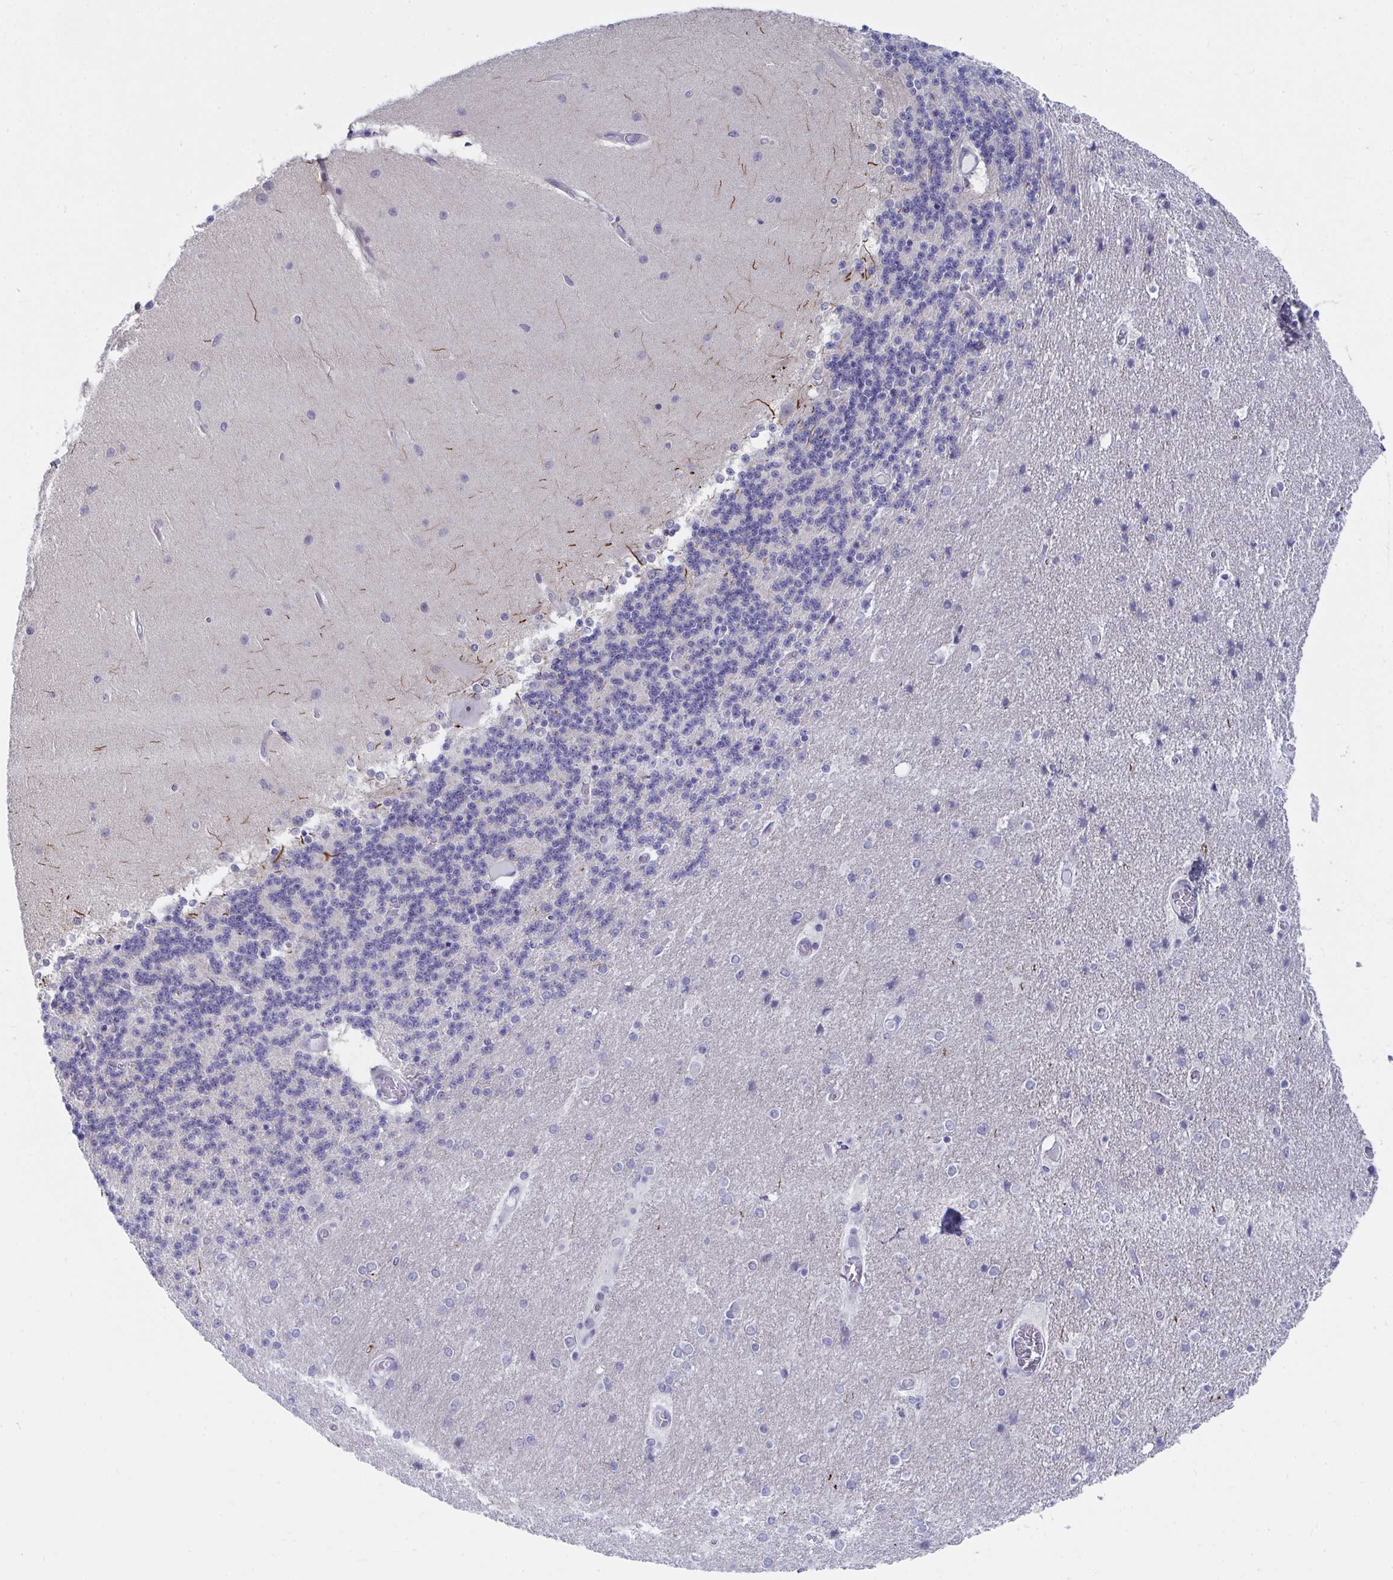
{"staining": {"intensity": "negative", "quantity": "none", "location": "none"}, "tissue": "cerebellum", "cell_type": "Cells in granular layer", "image_type": "normal", "snomed": [{"axis": "morphology", "description": "Normal tissue, NOS"}, {"axis": "topography", "description": "Cerebellum"}], "caption": "Immunohistochemistry image of normal cerebellum: human cerebellum stained with DAB (3,3'-diaminobenzidine) reveals no significant protein staining in cells in granular layer. Nuclei are stained in blue.", "gene": "DAOA", "patient": {"sex": "female", "age": 54}}